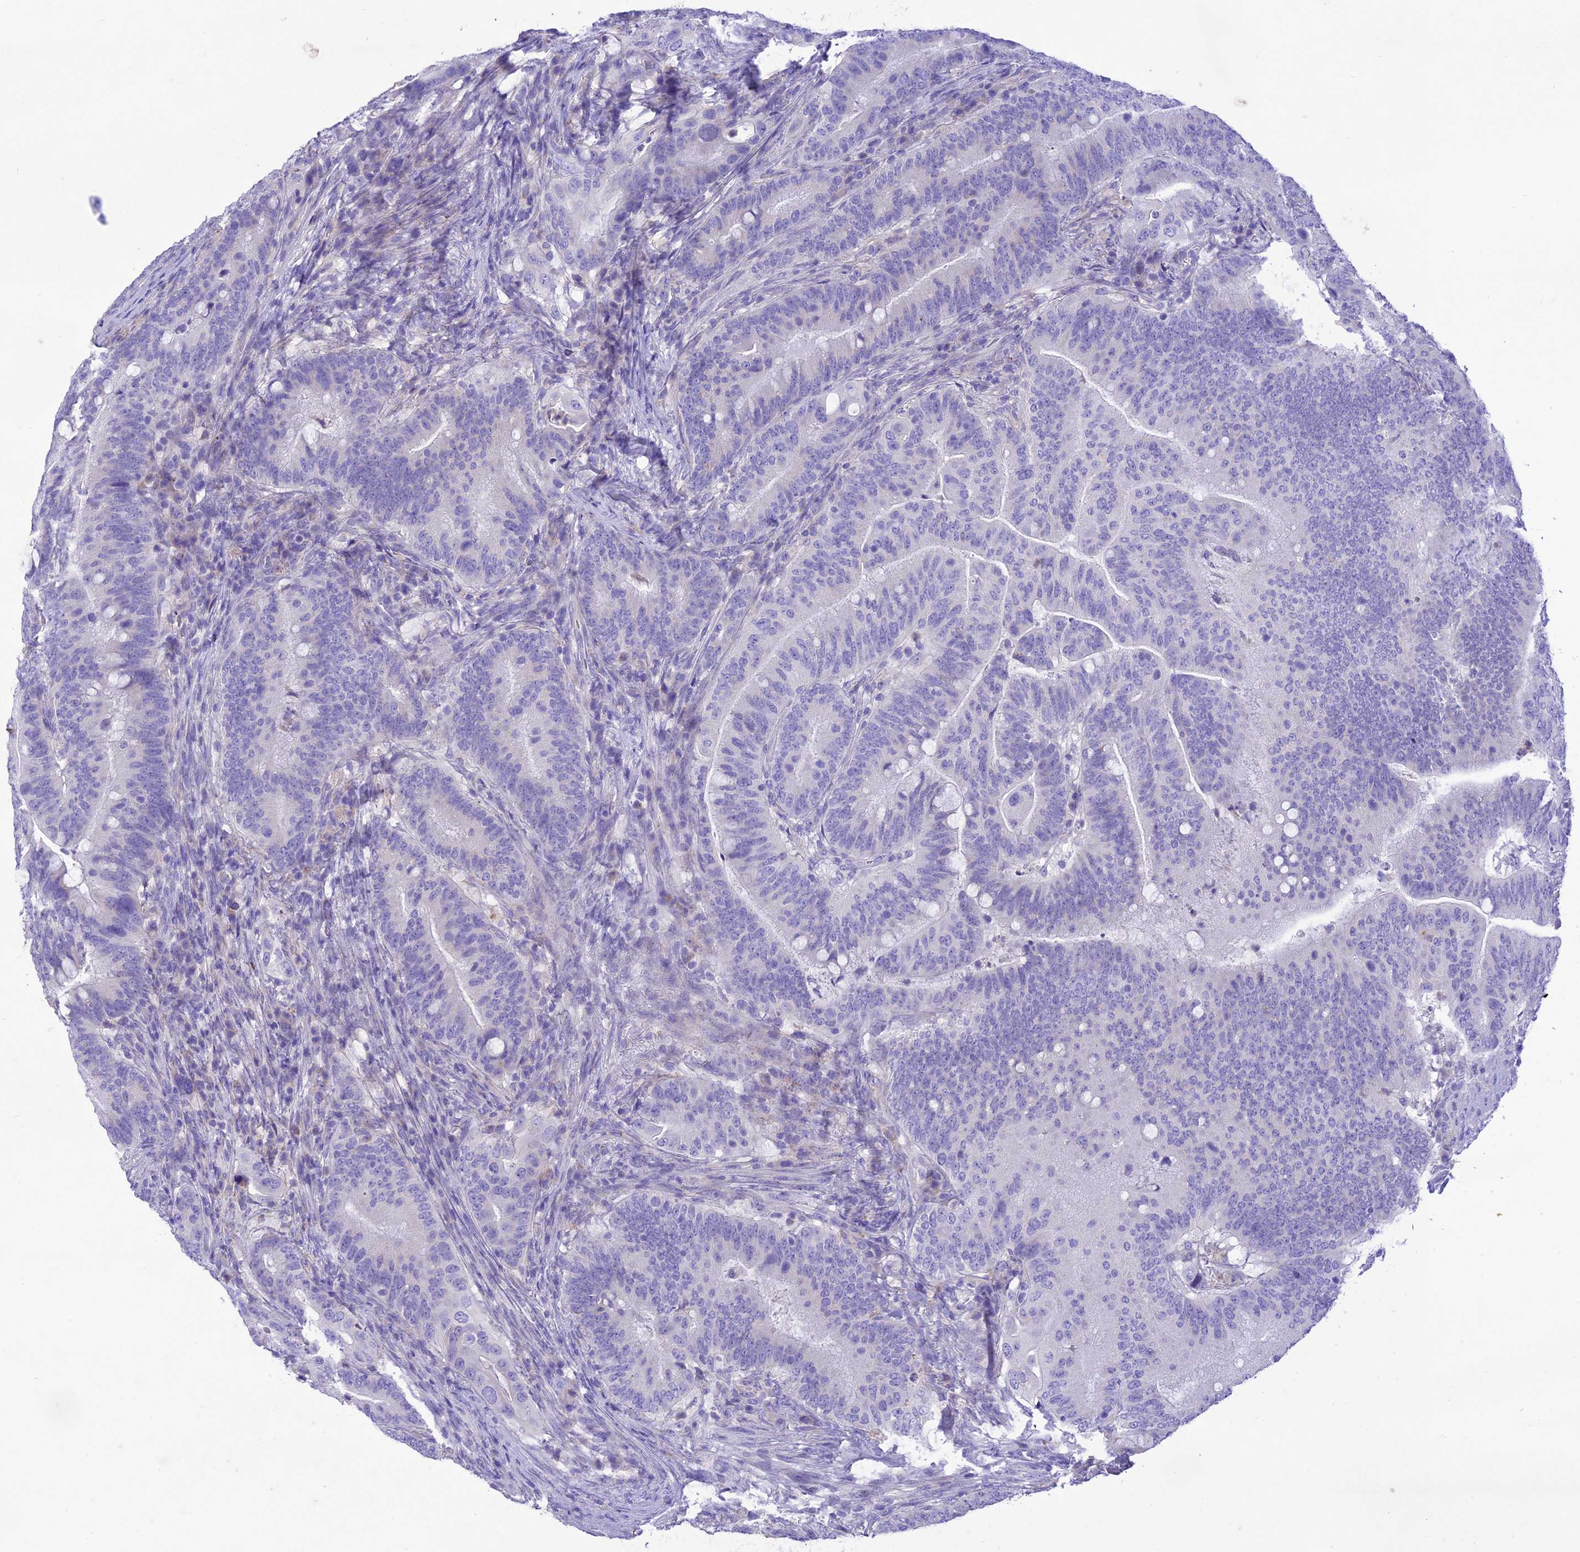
{"staining": {"intensity": "negative", "quantity": "none", "location": "none"}, "tissue": "colorectal cancer", "cell_type": "Tumor cells", "image_type": "cancer", "snomed": [{"axis": "morphology", "description": "Adenocarcinoma, NOS"}, {"axis": "topography", "description": "Colon"}], "caption": "An immunohistochemistry (IHC) micrograph of colorectal cancer (adenocarcinoma) is shown. There is no staining in tumor cells of colorectal cancer (adenocarcinoma).", "gene": "SLC13A5", "patient": {"sex": "female", "age": 66}}